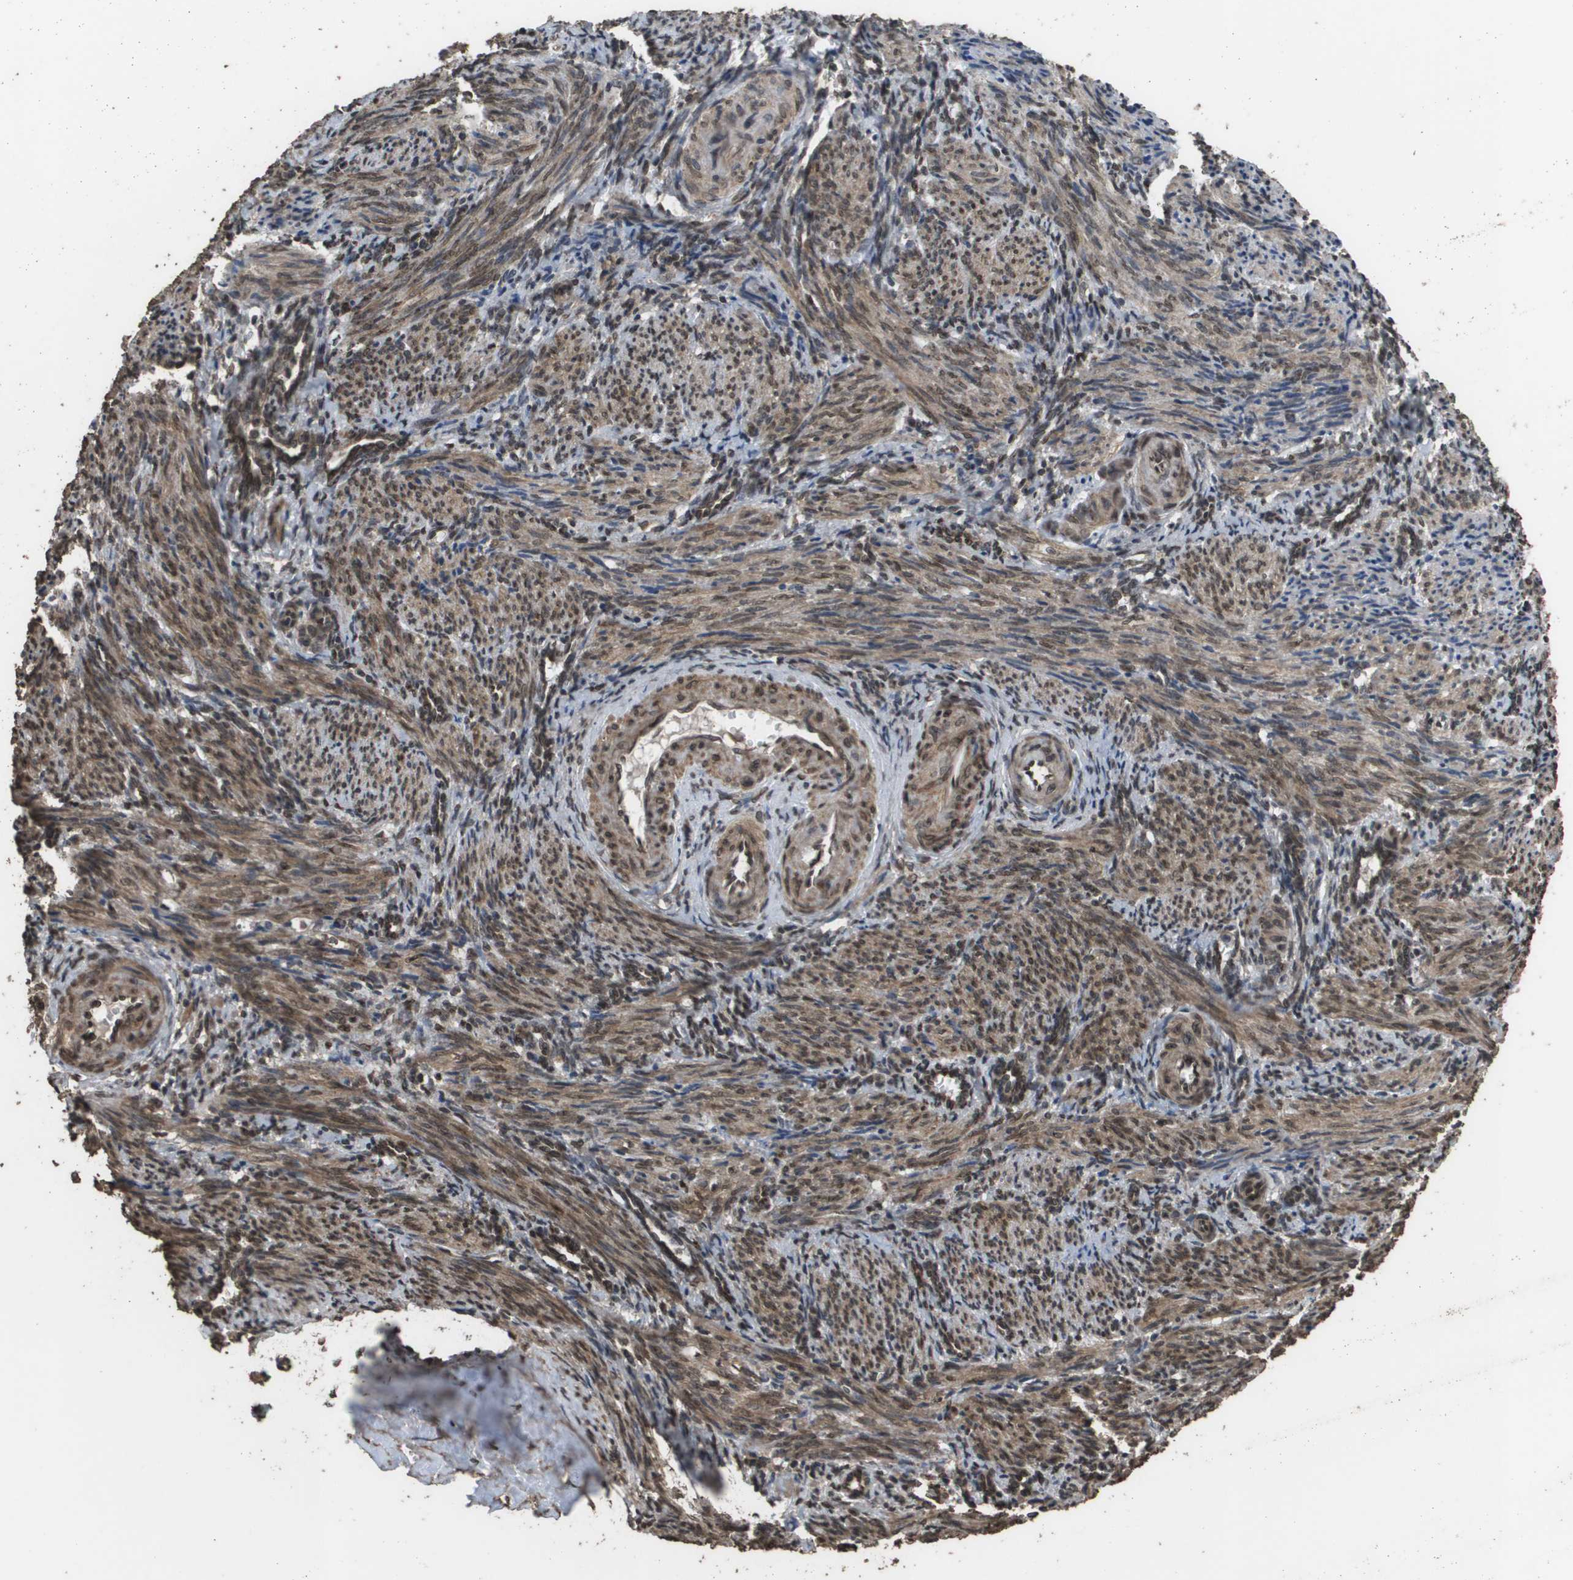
{"staining": {"intensity": "strong", "quantity": ">75%", "location": "cytoplasmic/membranous,nuclear"}, "tissue": "smooth muscle", "cell_type": "Smooth muscle cells", "image_type": "normal", "snomed": [{"axis": "morphology", "description": "Normal tissue, NOS"}, {"axis": "topography", "description": "Endometrium"}], "caption": "This is a photomicrograph of immunohistochemistry staining of normal smooth muscle, which shows strong expression in the cytoplasmic/membranous,nuclear of smooth muscle cells.", "gene": "AXIN2", "patient": {"sex": "female", "age": 33}}